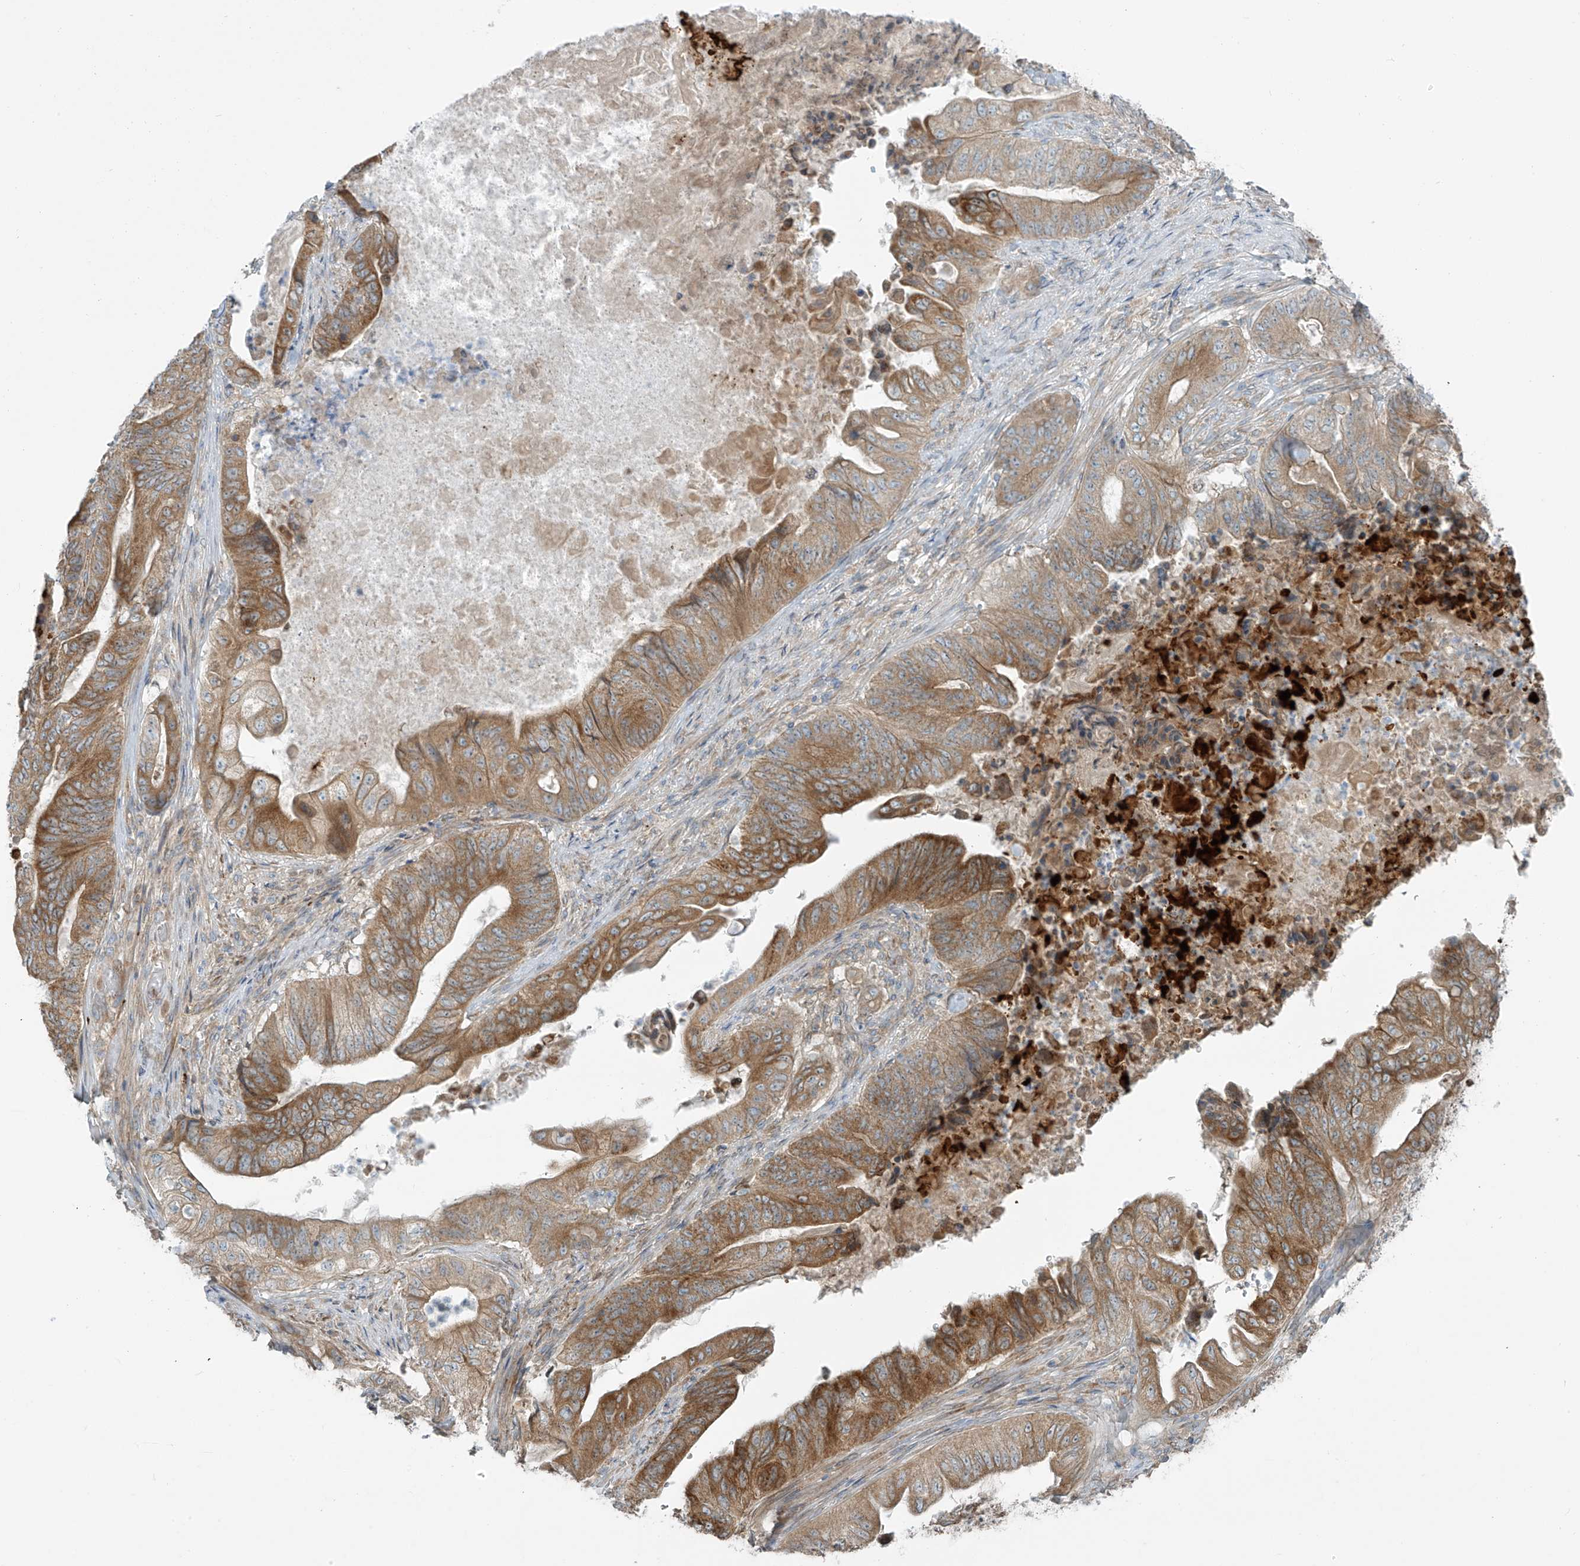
{"staining": {"intensity": "moderate", "quantity": ">75%", "location": "cytoplasmic/membranous"}, "tissue": "stomach cancer", "cell_type": "Tumor cells", "image_type": "cancer", "snomed": [{"axis": "morphology", "description": "Adenocarcinoma, NOS"}, {"axis": "topography", "description": "Stomach"}], "caption": "This is a photomicrograph of IHC staining of adenocarcinoma (stomach), which shows moderate expression in the cytoplasmic/membranous of tumor cells.", "gene": "LZTS3", "patient": {"sex": "female", "age": 73}}